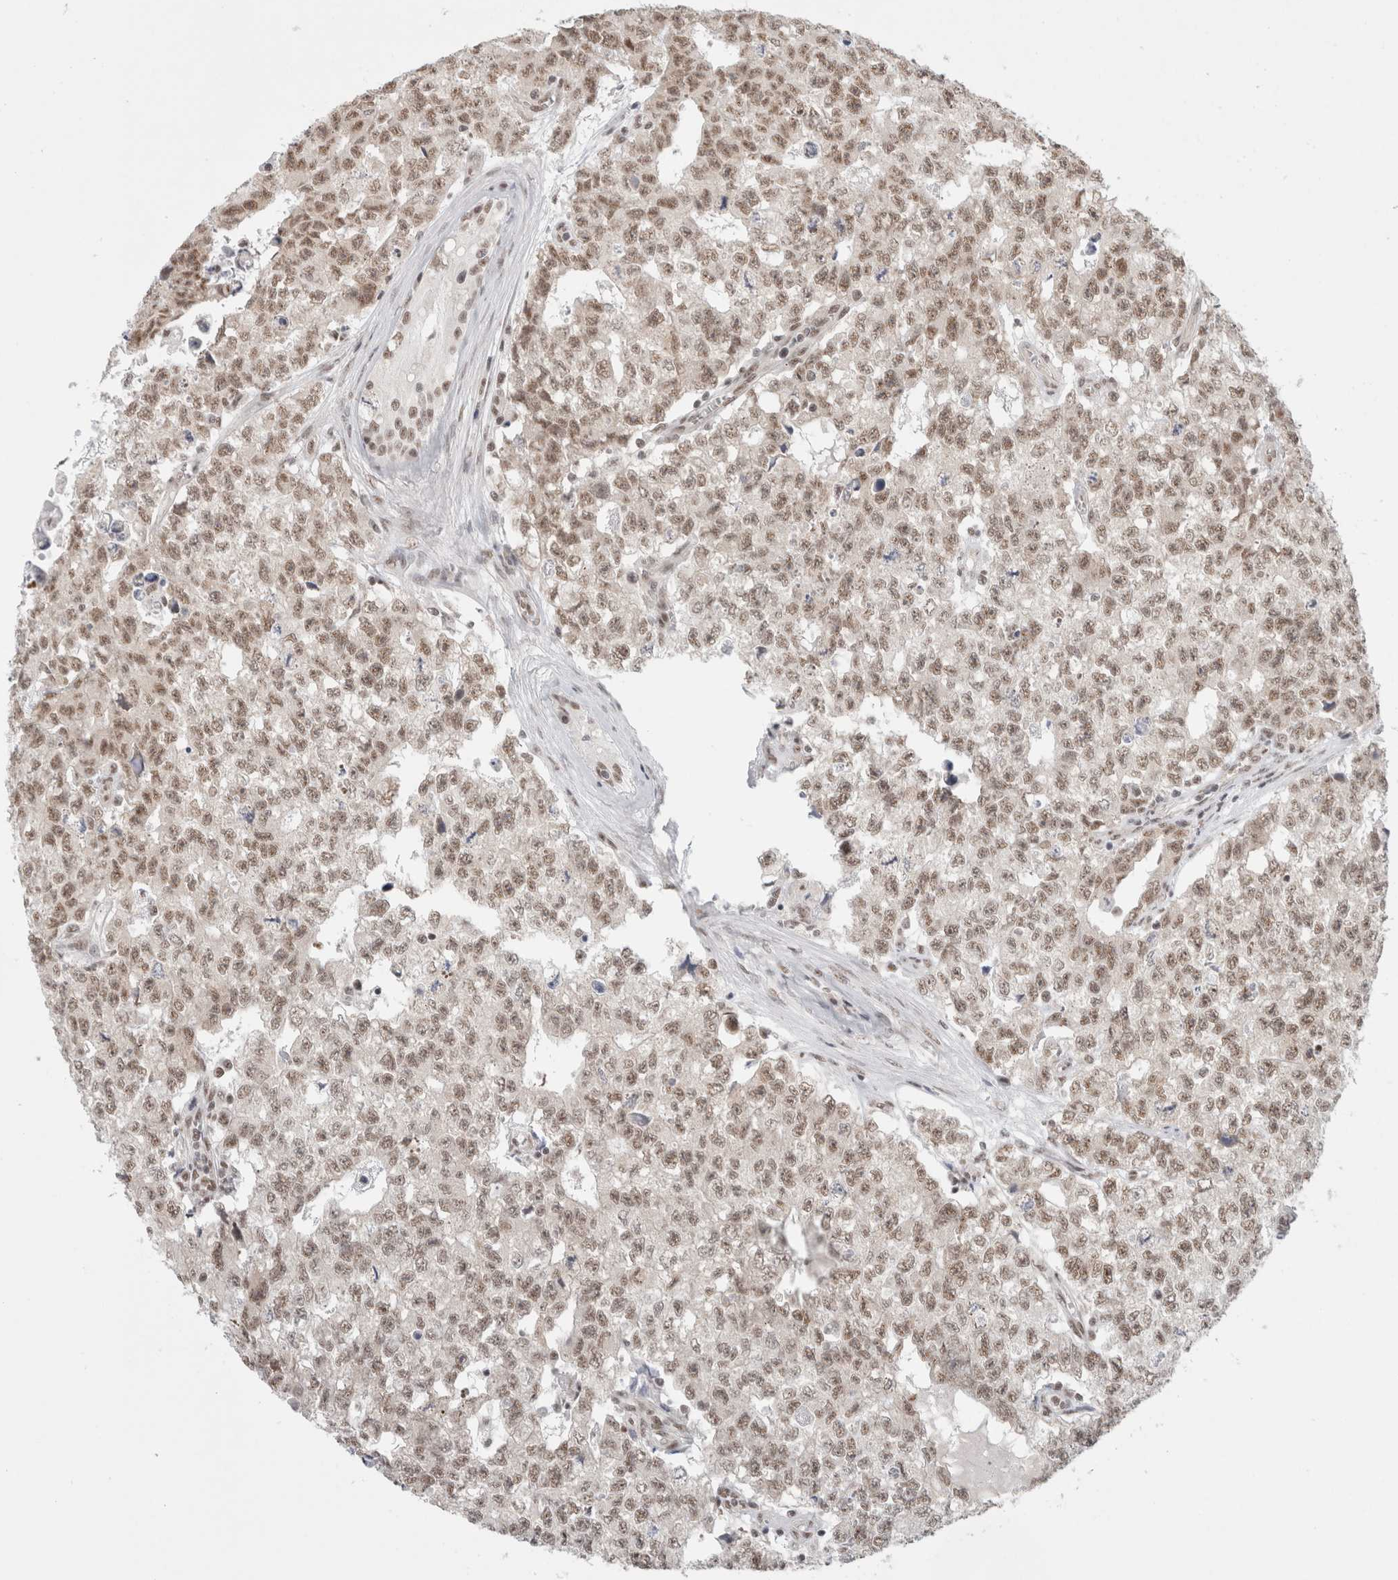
{"staining": {"intensity": "moderate", "quantity": ">75%", "location": "nuclear"}, "tissue": "testis cancer", "cell_type": "Tumor cells", "image_type": "cancer", "snomed": [{"axis": "morphology", "description": "Carcinoma, Embryonal, NOS"}, {"axis": "topography", "description": "Testis"}], "caption": "There is medium levels of moderate nuclear positivity in tumor cells of testis cancer (embryonal carcinoma), as demonstrated by immunohistochemical staining (brown color).", "gene": "TRMT12", "patient": {"sex": "male", "age": 28}}